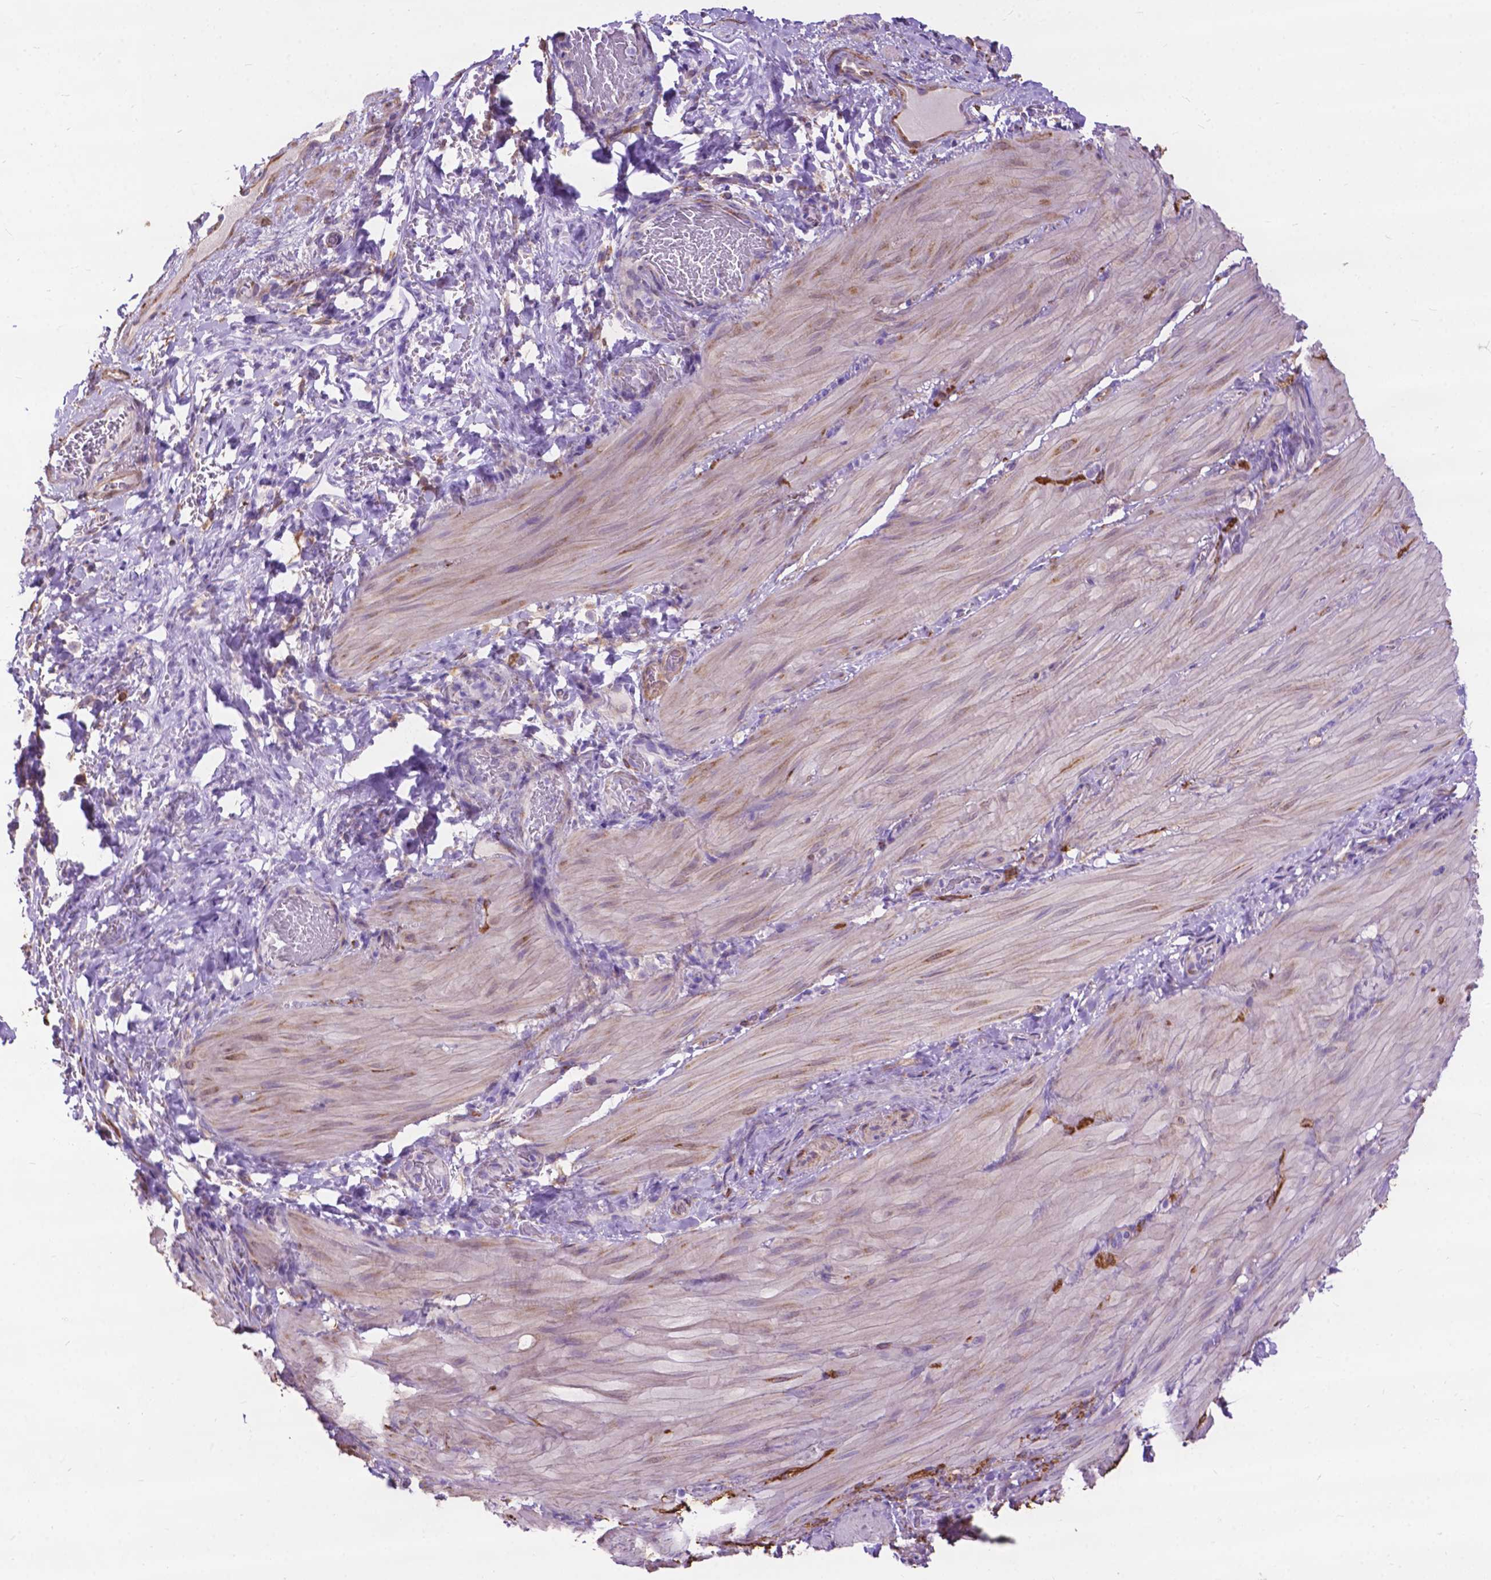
{"staining": {"intensity": "weak", "quantity": ">75%", "location": "cytoplasmic/membranous,nuclear"}, "tissue": "smooth muscle", "cell_type": "Smooth muscle cells", "image_type": "normal", "snomed": [{"axis": "morphology", "description": "Normal tissue, NOS"}, {"axis": "topography", "description": "Smooth muscle"}, {"axis": "topography", "description": "Colon"}], "caption": "Immunohistochemistry (IHC) (DAB (3,3'-diaminobenzidine)) staining of normal smooth muscle demonstrates weak cytoplasmic/membranous,nuclear protein positivity in approximately >75% of smooth muscle cells.", "gene": "PCDHA12", "patient": {"sex": "male", "age": 73}}